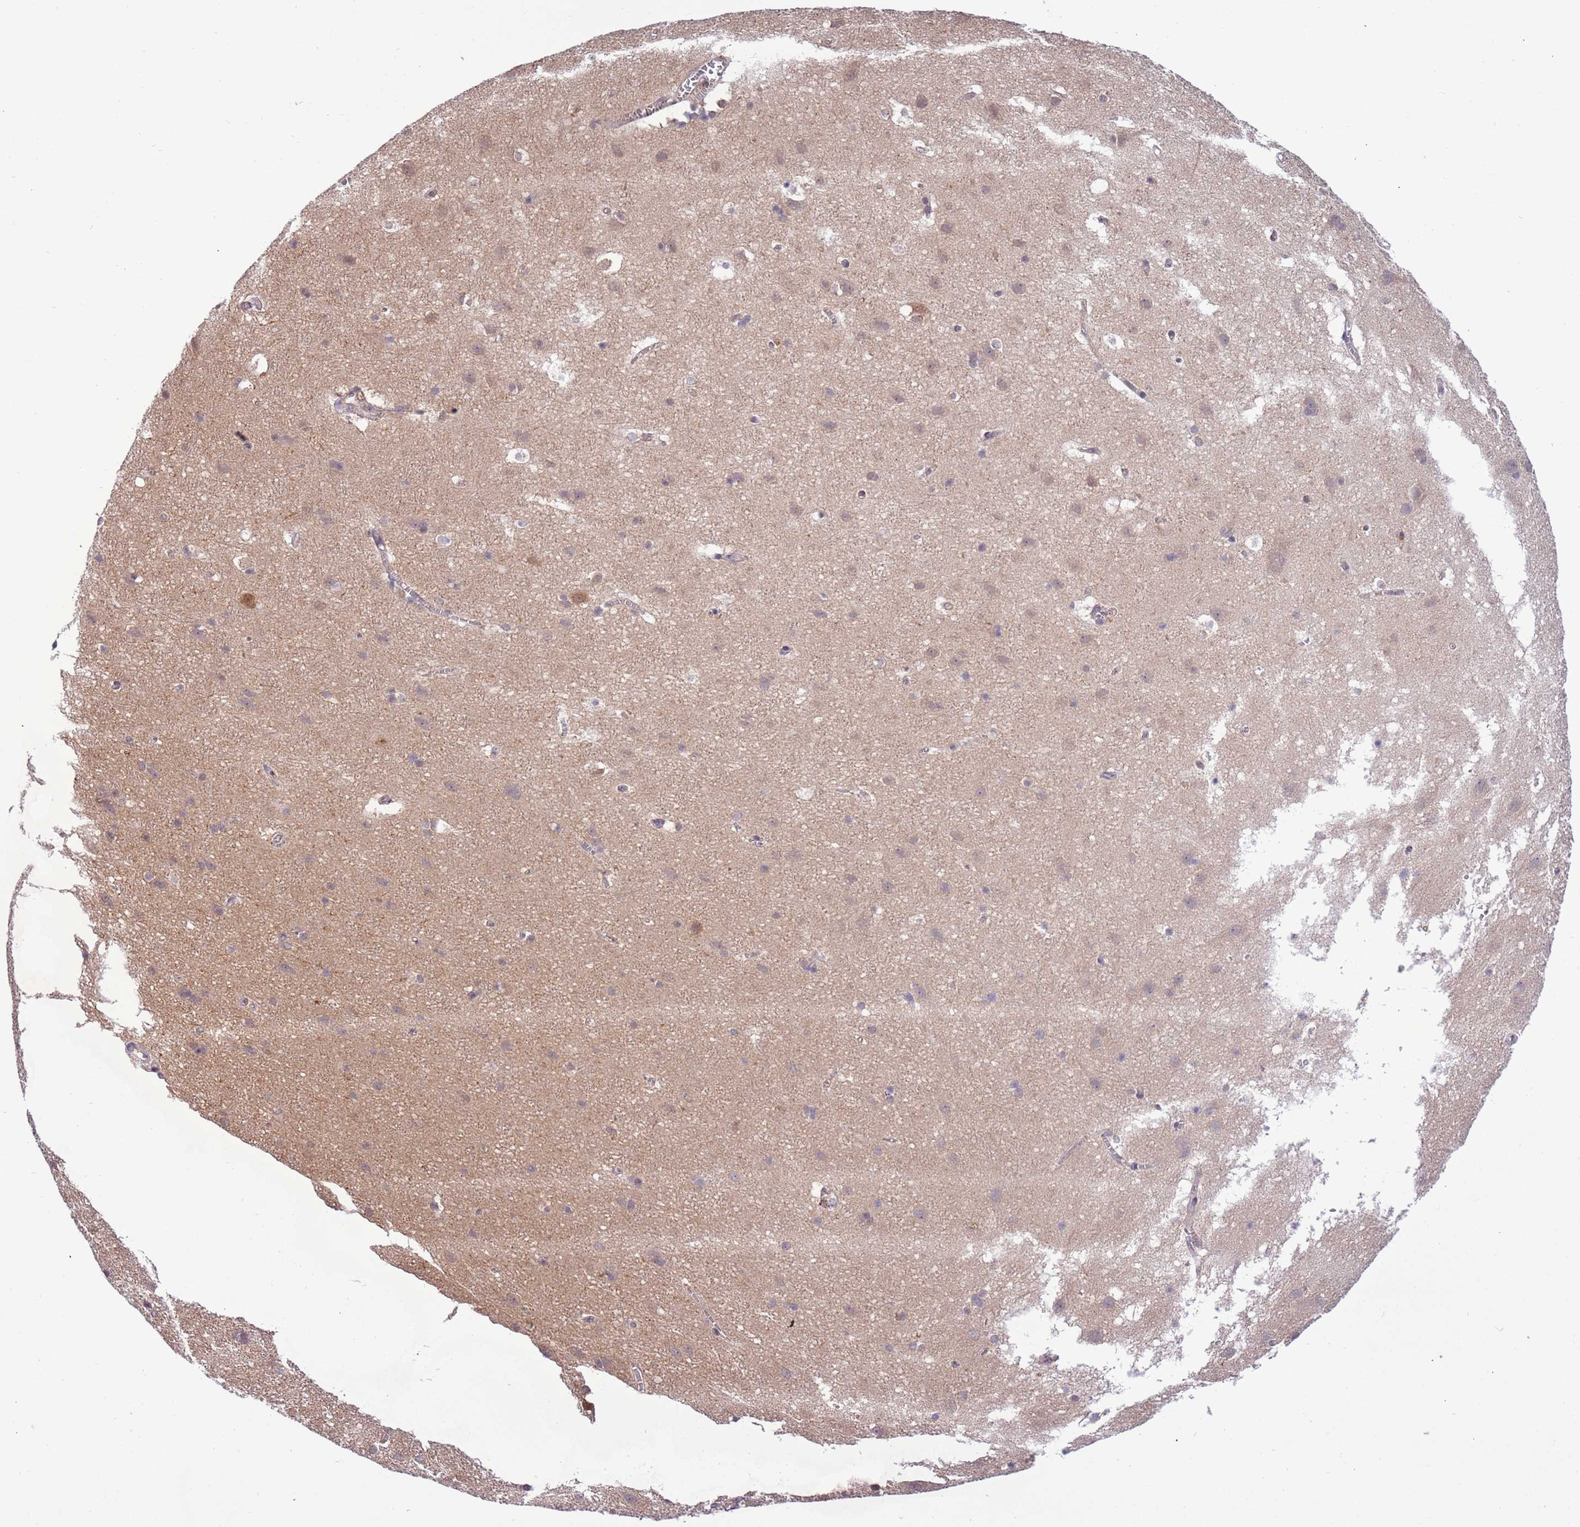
{"staining": {"intensity": "weak", "quantity": "25%-75%", "location": "cytoplasmic/membranous"}, "tissue": "cerebral cortex", "cell_type": "Endothelial cells", "image_type": "normal", "snomed": [{"axis": "morphology", "description": "Normal tissue, NOS"}, {"axis": "topography", "description": "Cerebral cortex"}], "caption": "Protein expression analysis of normal human cerebral cortex reveals weak cytoplasmic/membranous staining in about 25%-75% of endothelial cells. (Brightfield microscopy of DAB IHC at high magnification).", "gene": "STIP1", "patient": {"sex": "male", "age": 54}}